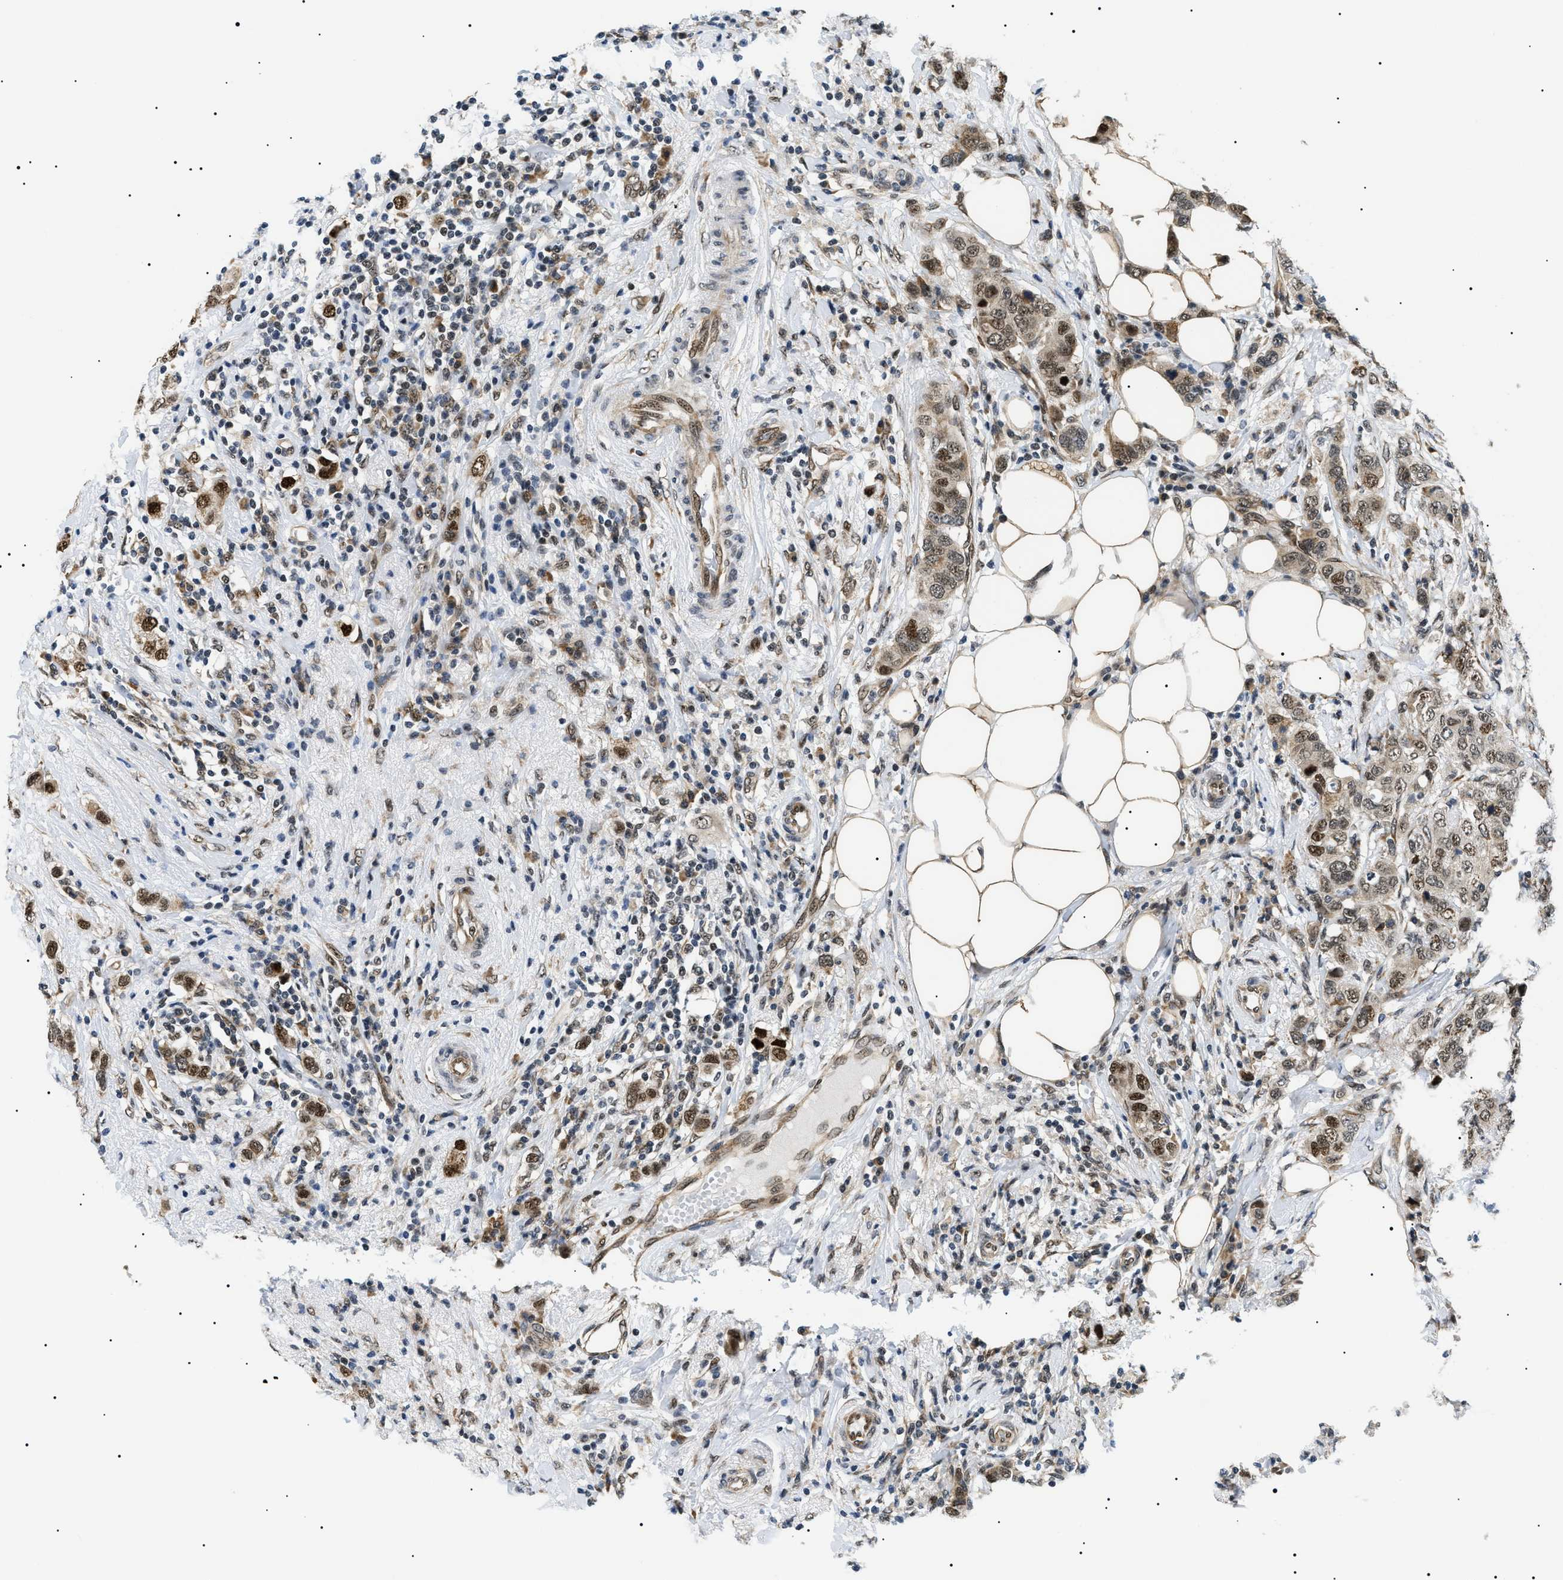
{"staining": {"intensity": "strong", "quantity": ">75%", "location": "nuclear"}, "tissue": "breast cancer", "cell_type": "Tumor cells", "image_type": "cancer", "snomed": [{"axis": "morphology", "description": "Duct carcinoma"}, {"axis": "topography", "description": "Breast"}], "caption": "Approximately >75% of tumor cells in breast cancer exhibit strong nuclear protein expression as visualized by brown immunohistochemical staining.", "gene": "CWC25", "patient": {"sex": "female", "age": 50}}